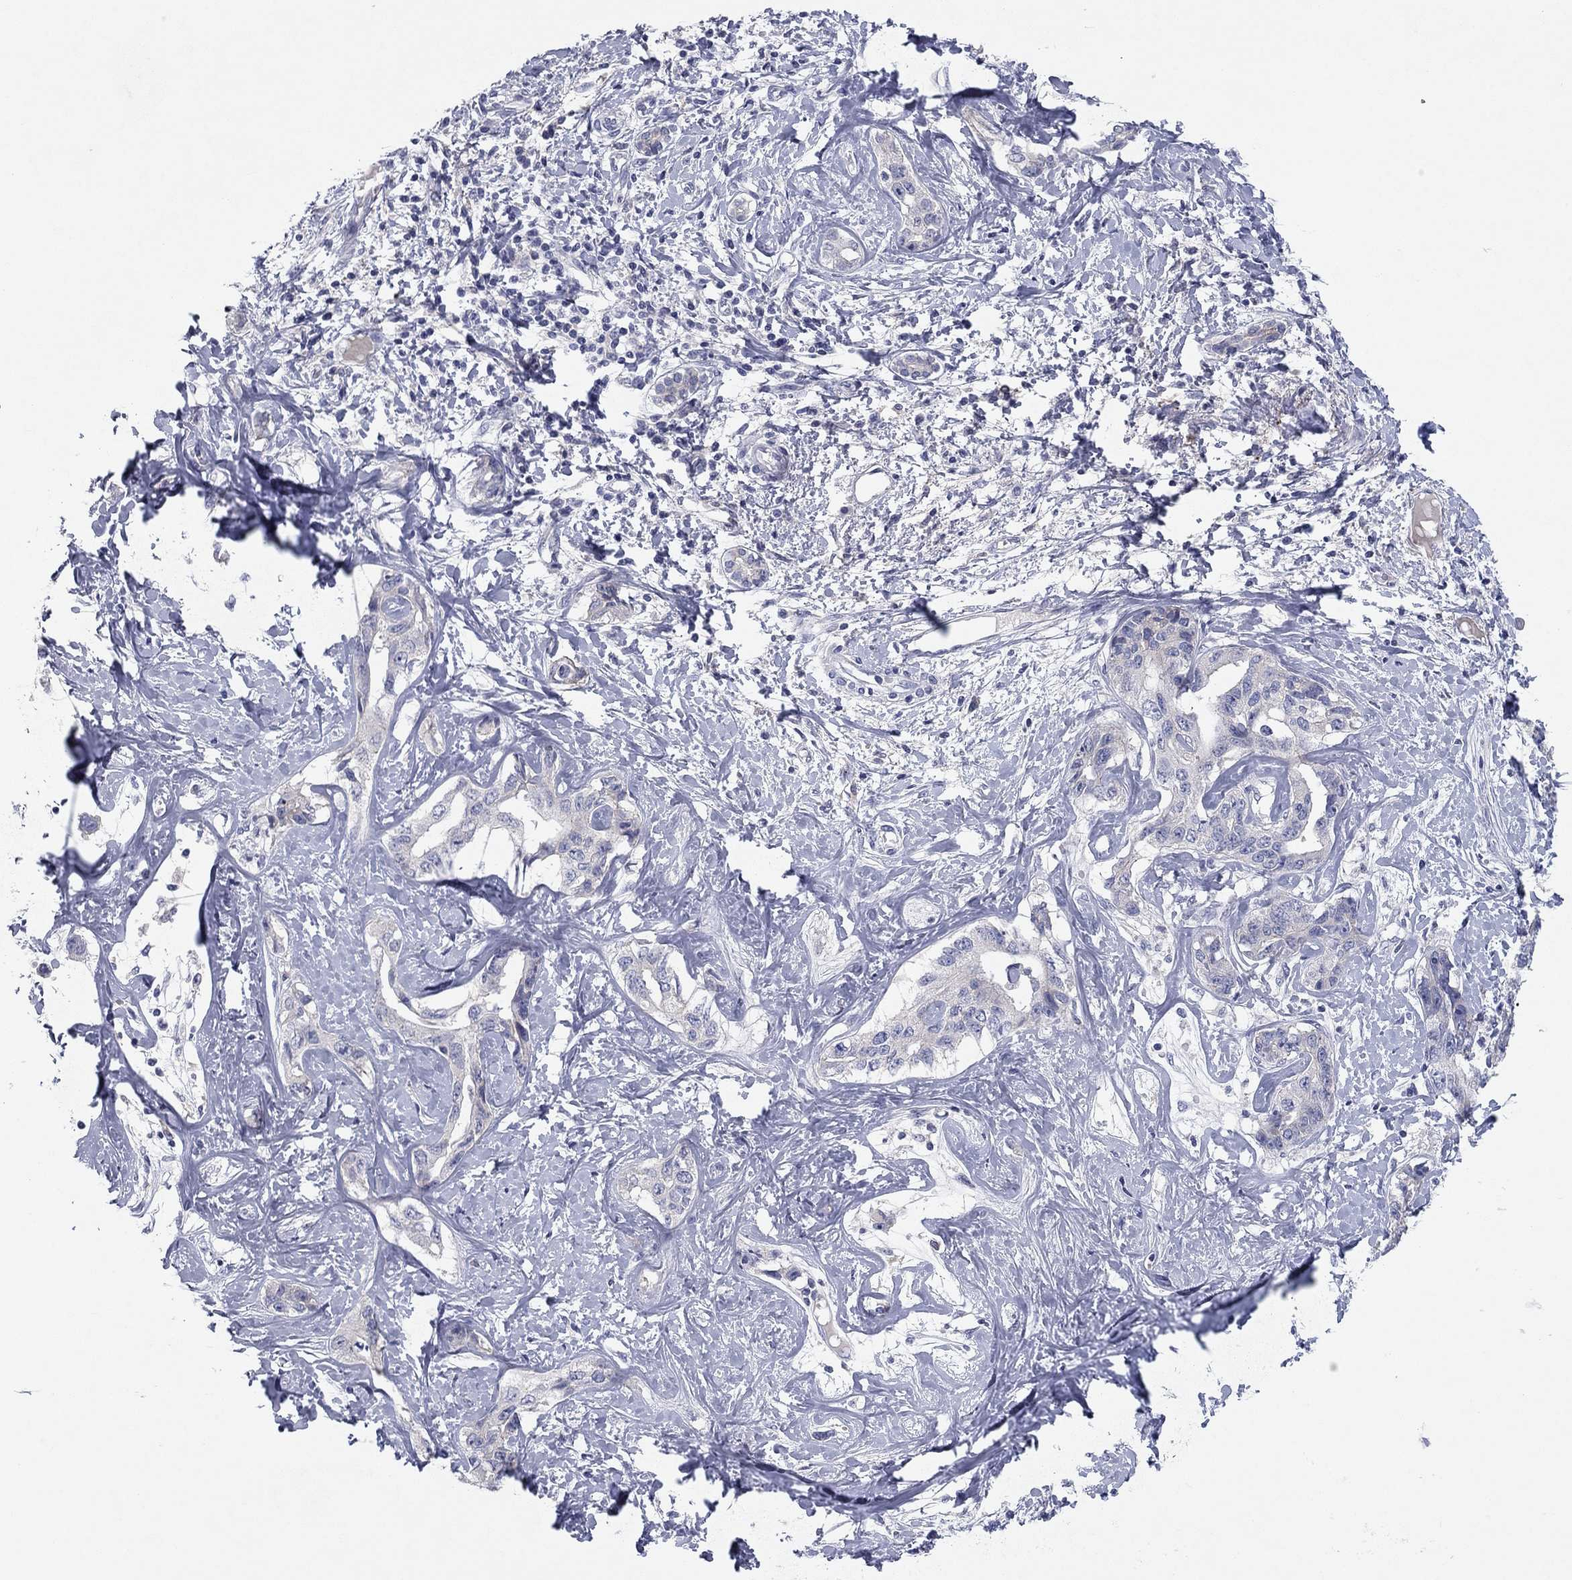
{"staining": {"intensity": "negative", "quantity": "none", "location": "none"}, "tissue": "liver cancer", "cell_type": "Tumor cells", "image_type": "cancer", "snomed": [{"axis": "morphology", "description": "Cholangiocarcinoma"}, {"axis": "topography", "description": "Liver"}], "caption": "Tumor cells are negative for protein expression in human liver cancer (cholangiocarcinoma).", "gene": "CNTNAP4", "patient": {"sex": "male", "age": 59}}